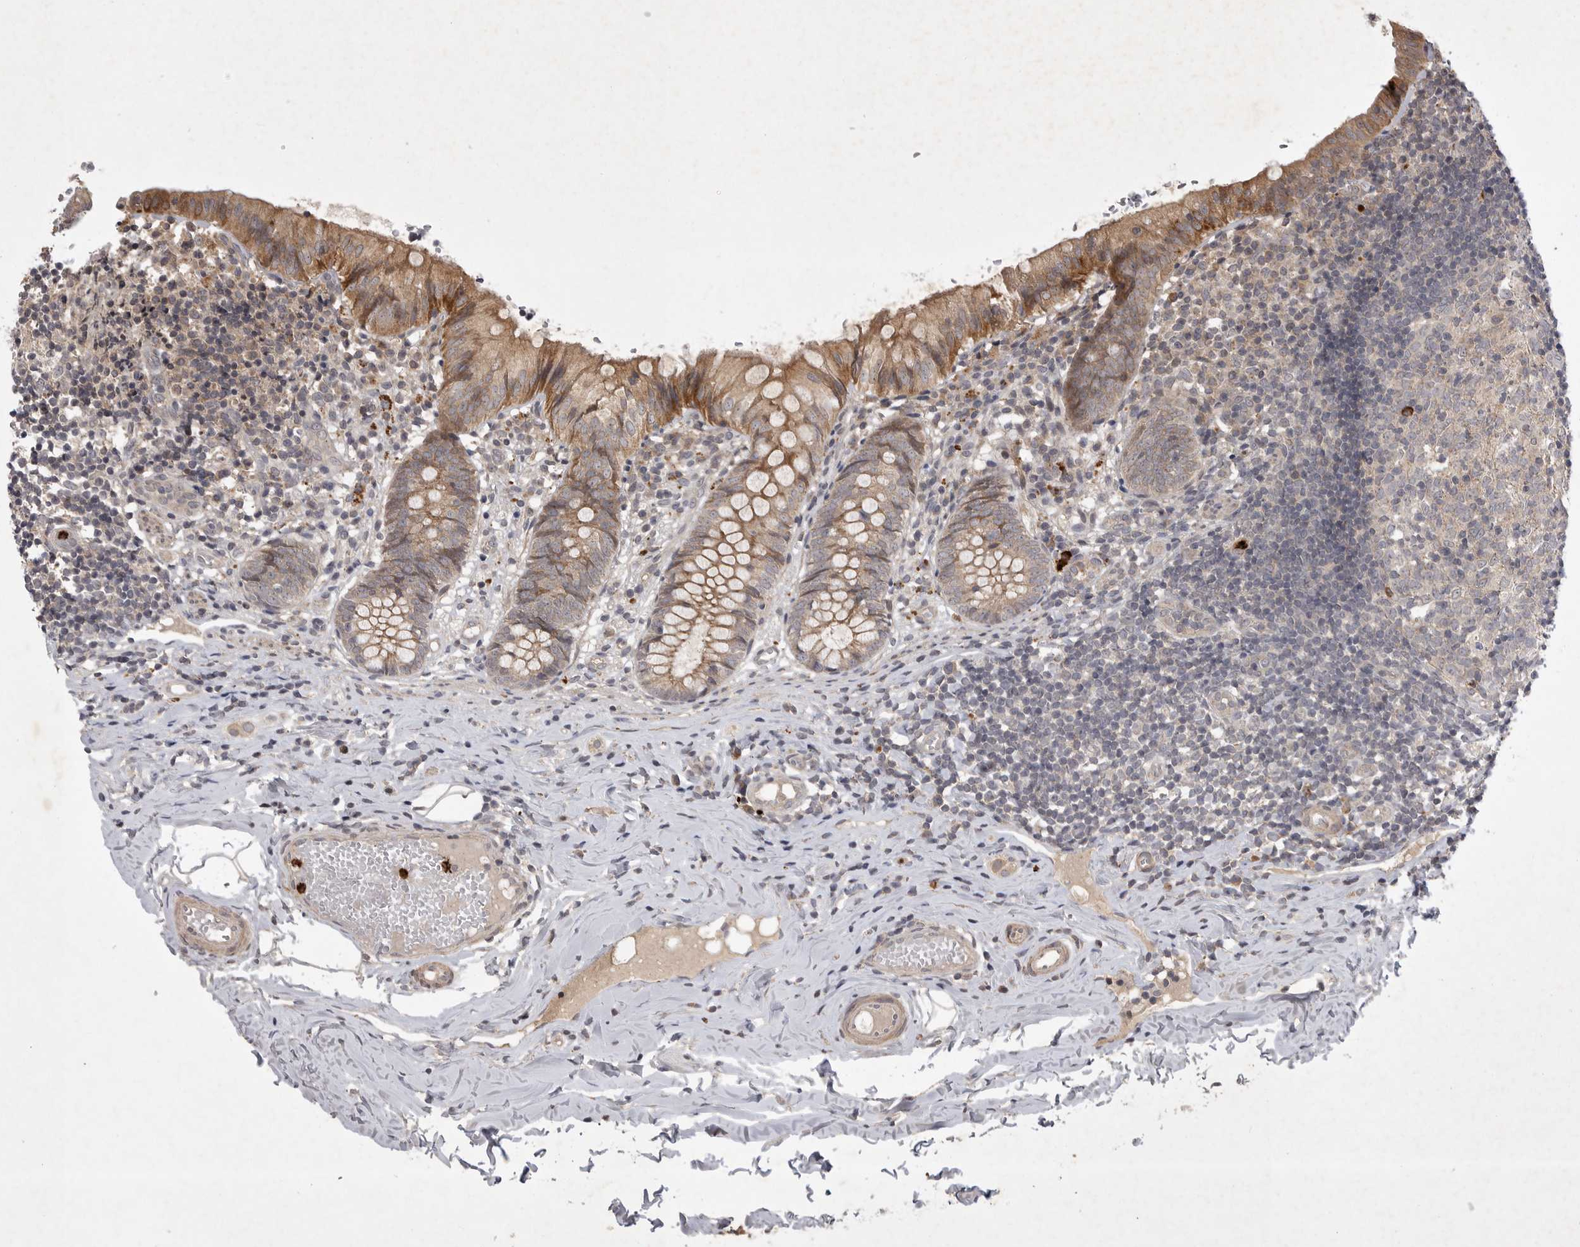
{"staining": {"intensity": "moderate", "quantity": ">75%", "location": "cytoplasmic/membranous"}, "tissue": "appendix", "cell_type": "Glandular cells", "image_type": "normal", "snomed": [{"axis": "morphology", "description": "Normal tissue, NOS"}, {"axis": "topography", "description": "Appendix"}], "caption": "Immunohistochemistry (IHC) staining of benign appendix, which reveals medium levels of moderate cytoplasmic/membranous expression in about >75% of glandular cells indicating moderate cytoplasmic/membranous protein staining. The staining was performed using DAB (brown) for protein detection and nuclei were counterstained in hematoxylin (blue).", "gene": "UBE3D", "patient": {"sex": "male", "age": 8}}